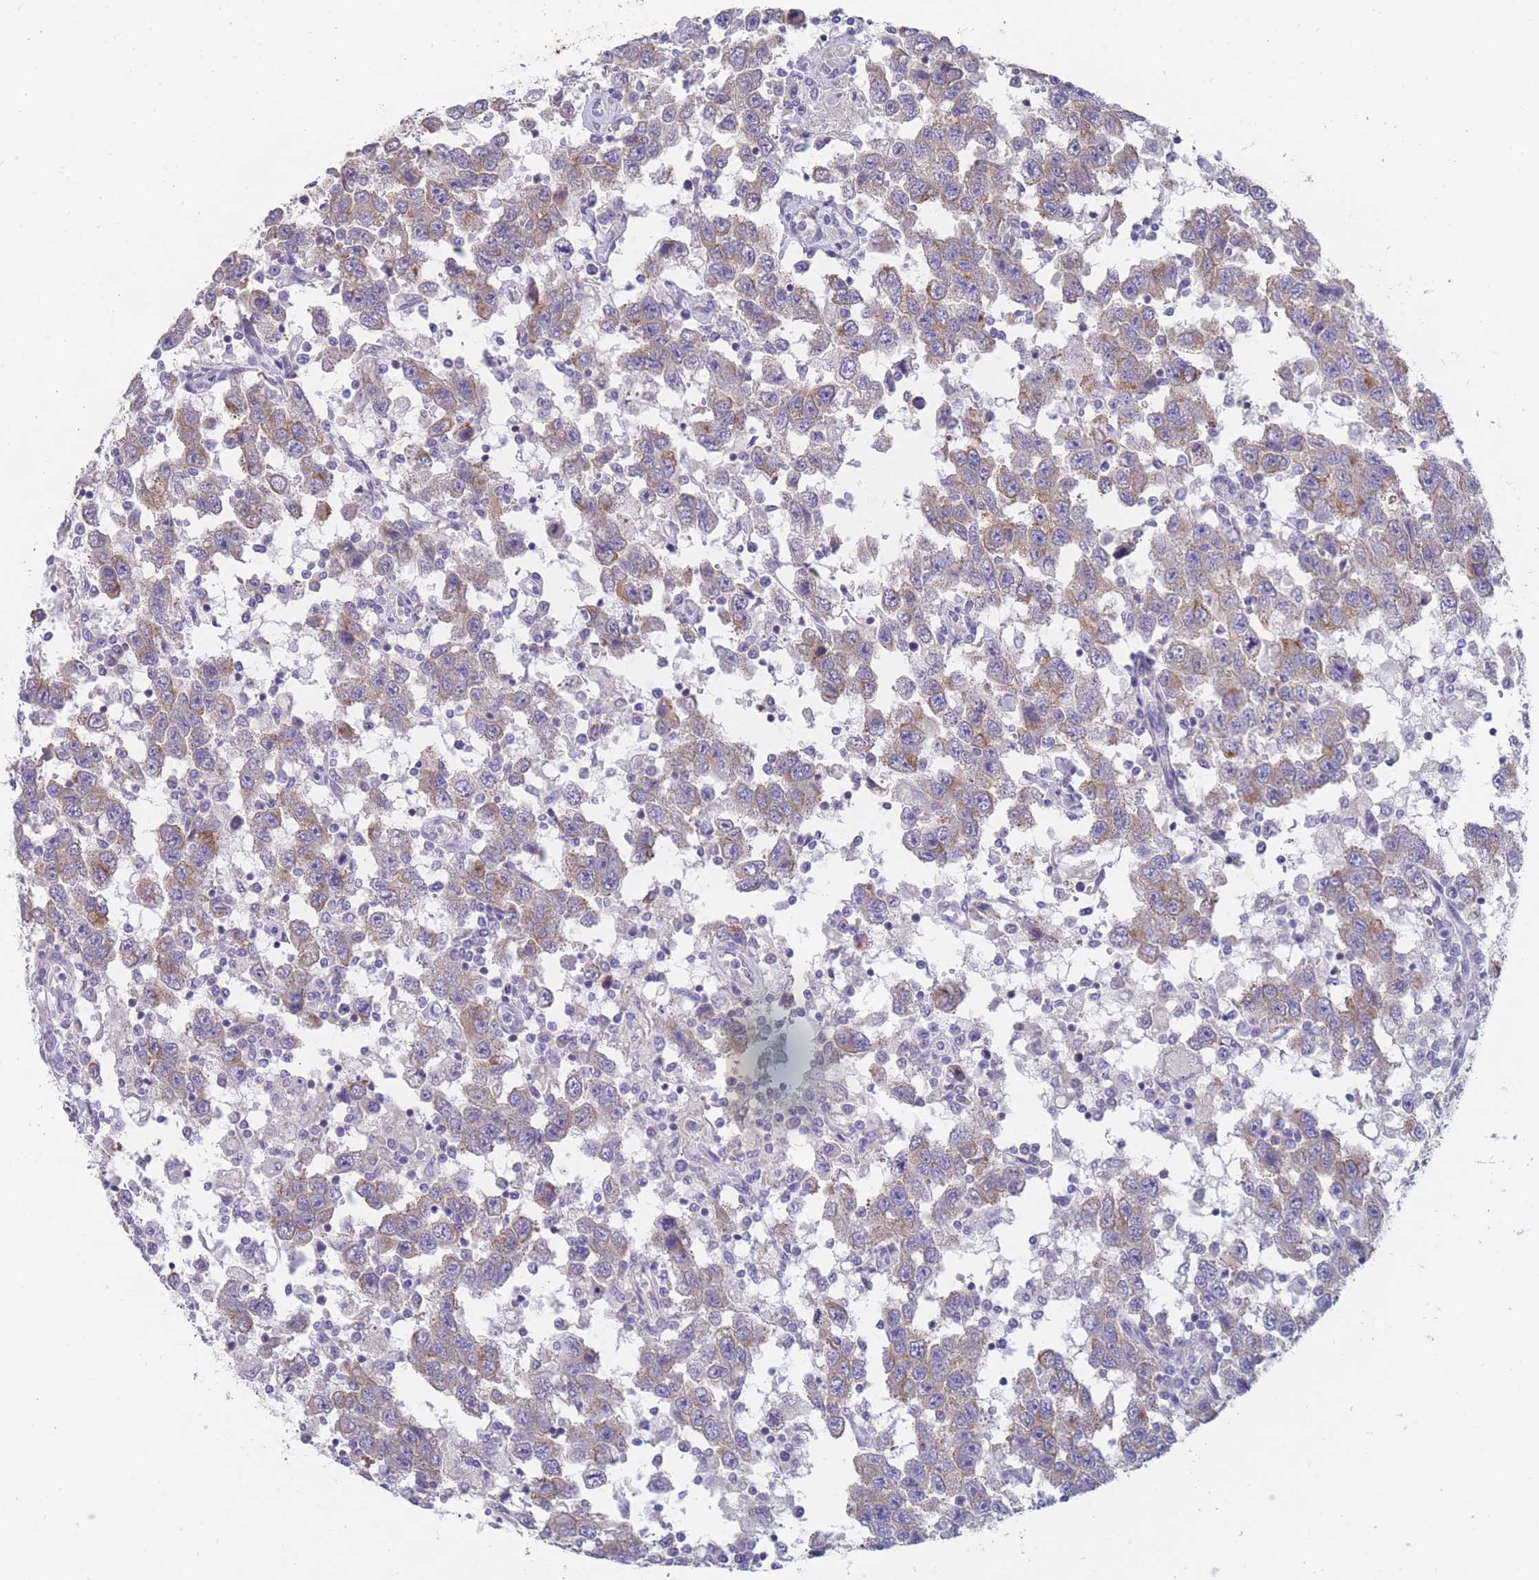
{"staining": {"intensity": "weak", "quantity": "<25%", "location": "cytoplasmic/membranous"}, "tissue": "testis cancer", "cell_type": "Tumor cells", "image_type": "cancer", "snomed": [{"axis": "morphology", "description": "Seminoma, NOS"}, {"axis": "topography", "description": "Testis"}], "caption": "High power microscopy histopathology image of an IHC photomicrograph of testis seminoma, revealing no significant positivity in tumor cells.", "gene": "PIGU", "patient": {"sex": "male", "age": 41}}